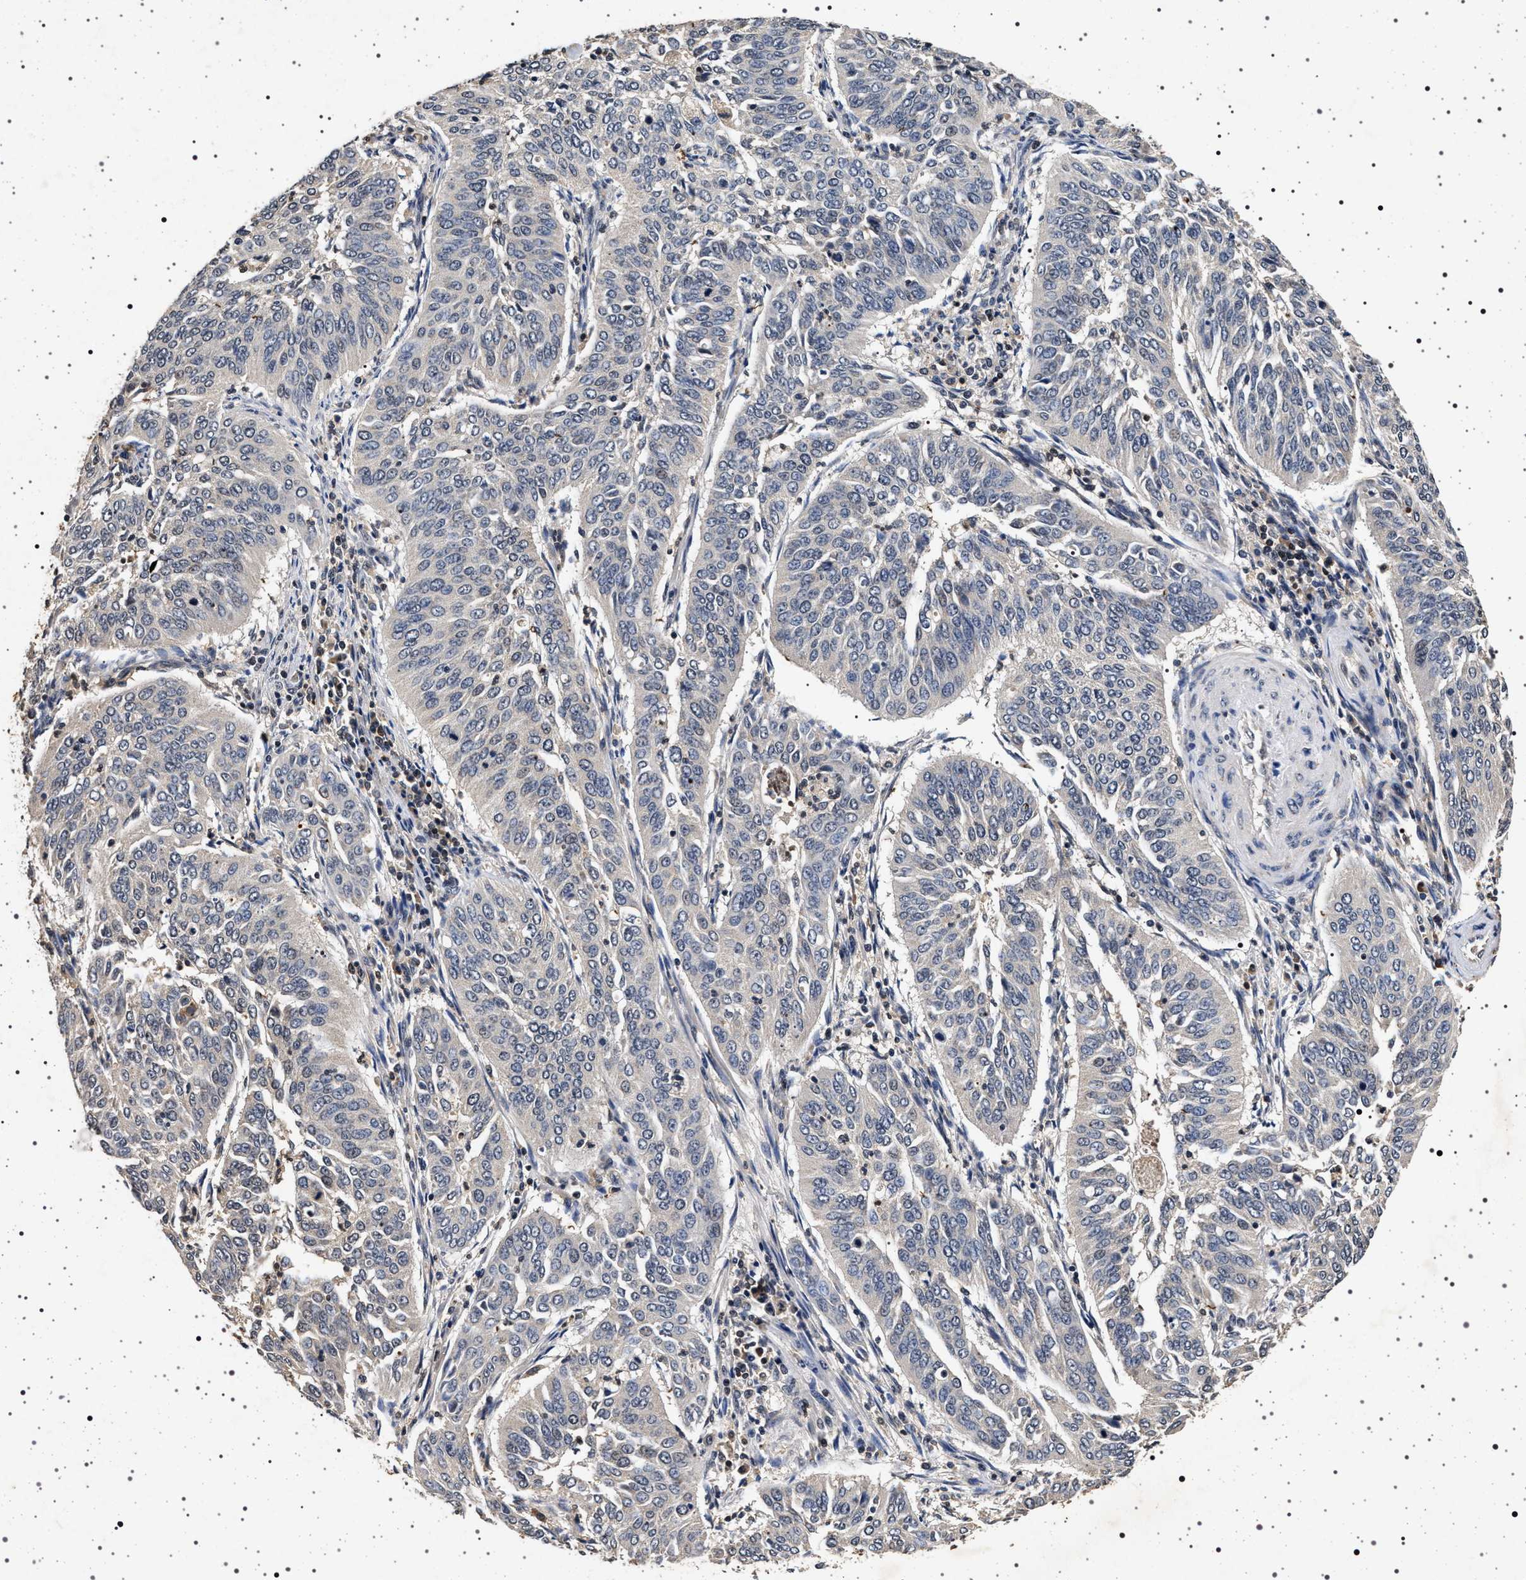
{"staining": {"intensity": "negative", "quantity": "none", "location": "none"}, "tissue": "cervical cancer", "cell_type": "Tumor cells", "image_type": "cancer", "snomed": [{"axis": "morphology", "description": "Normal tissue, NOS"}, {"axis": "morphology", "description": "Squamous cell carcinoma, NOS"}, {"axis": "topography", "description": "Cervix"}], "caption": "Cervical squamous cell carcinoma stained for a protein using immunohistochemistry (IHC) shows no expression tumor cells.", "gene": "CDKN1B", "patient": {"sex": "female", "age": 39}}